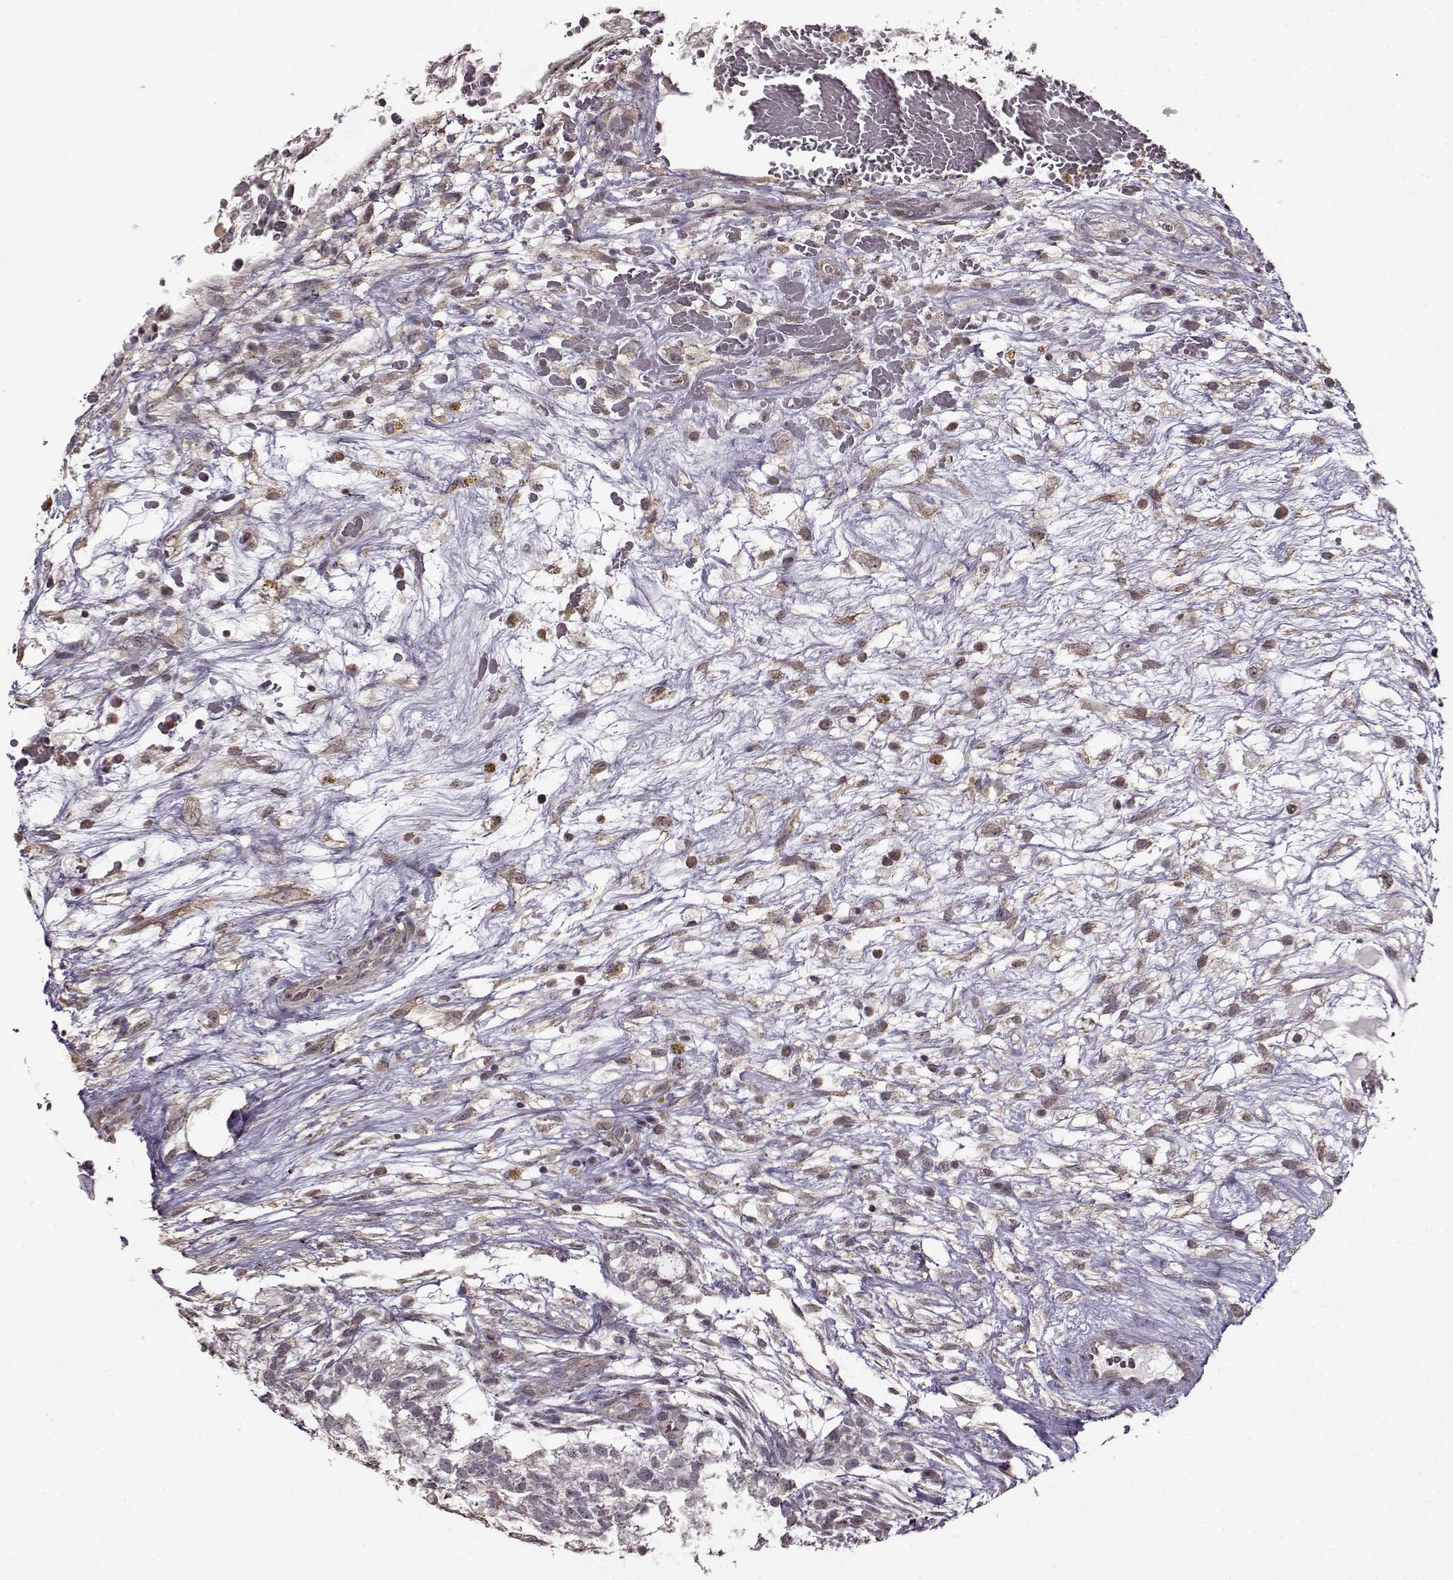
{"staining": {"intensity": "weak", "quantity": "<25%", "location": "cytoplasmic/membranous"}, "tissue": "testis cancer", "cell_type": "Tumor cells", "image_type": "cancer", "snomed": [{"axis": "morphology", "description": "Normal tissue, NOS"}, {"axis": "morphology", "description": "Carcinoma, Embryonal, NOS"}, {"axis": "topography", "description": "Testis"}], "caption": "Immunohistochemistry histopathology image of neoplastic tissue: human testis cancer stained with DAB exhibits no significant protein staining in tumor cells.", "gene": "FSHB", "patient": {"sex": "male", "age": 32}}